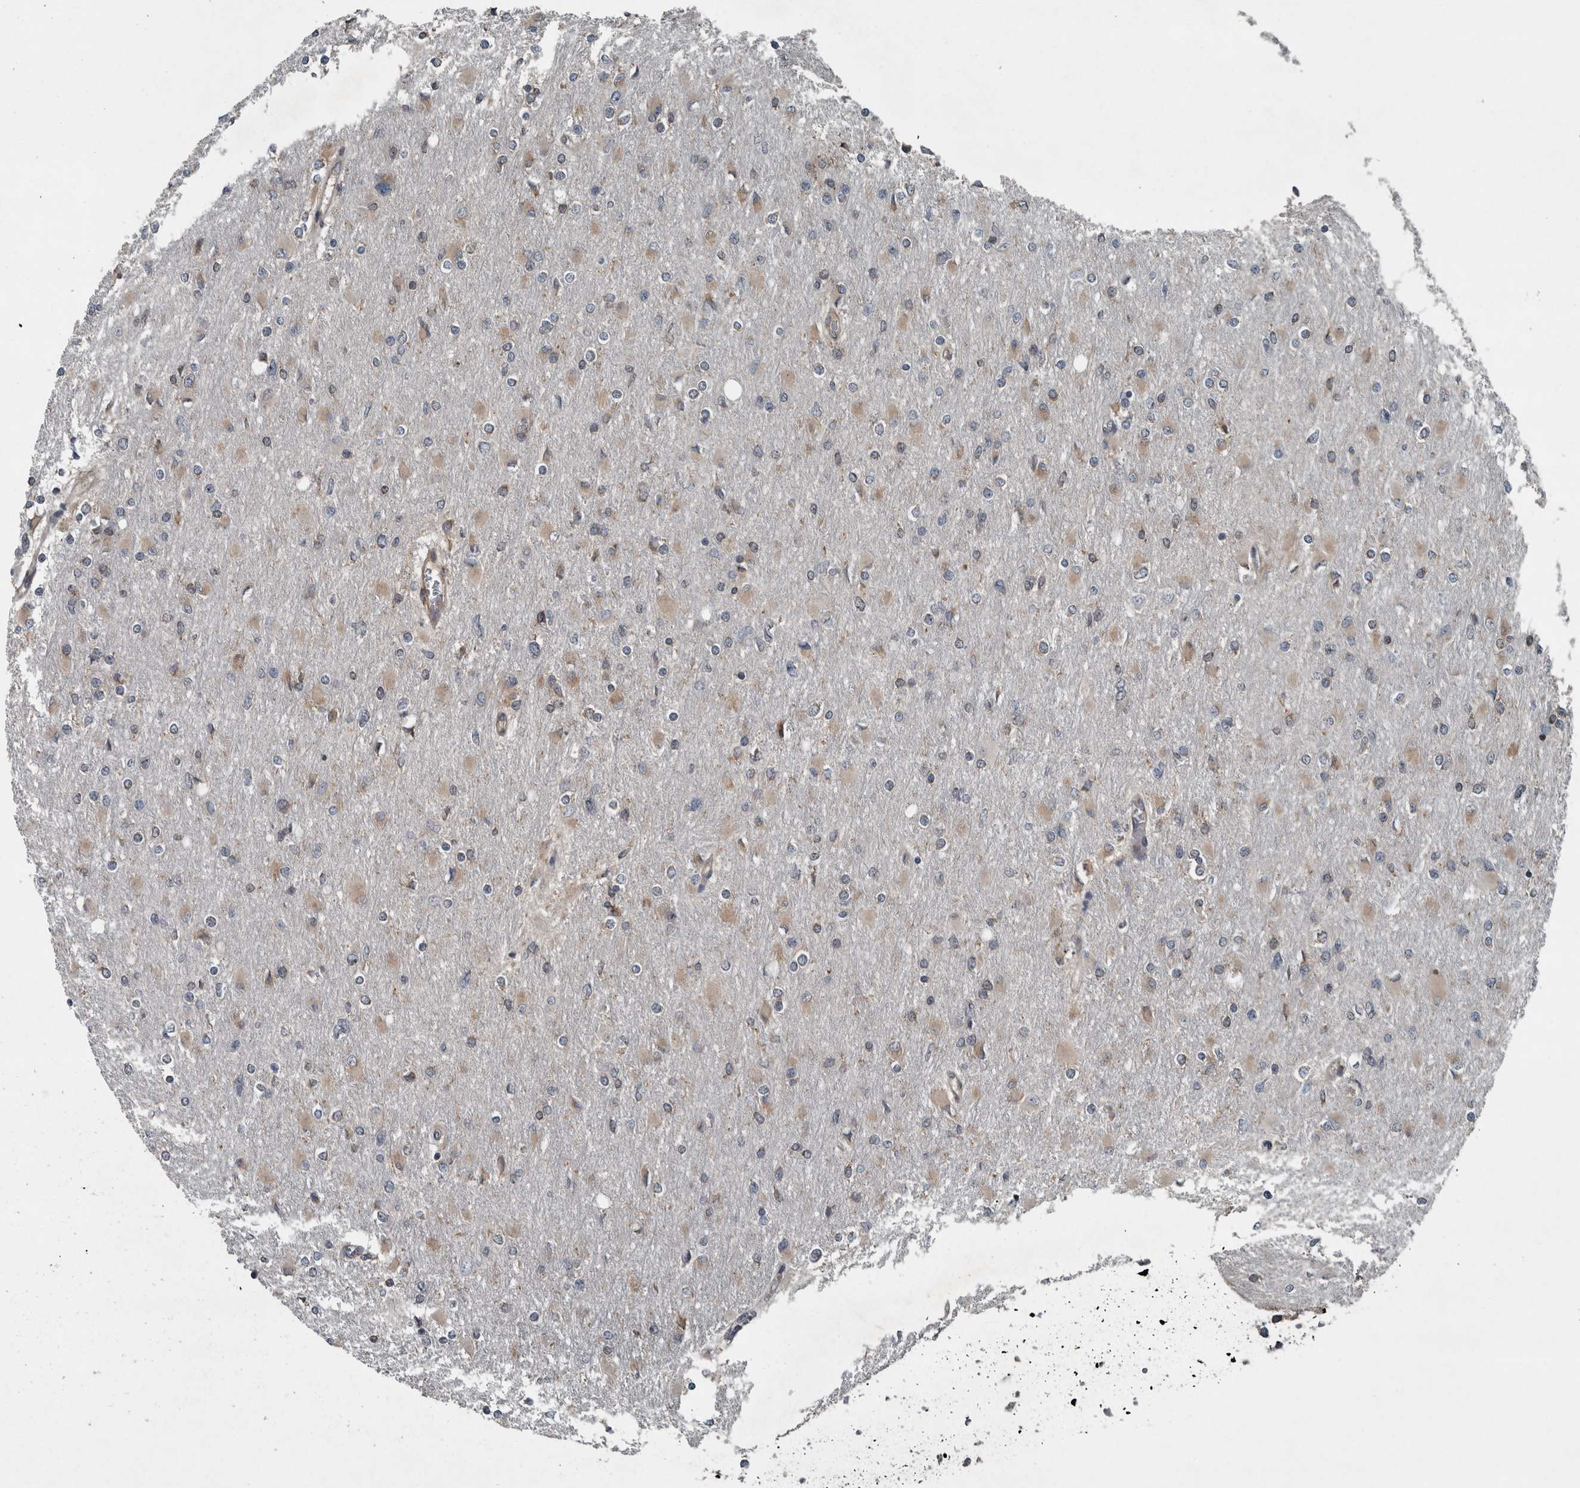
{"staining": {"intensity": "weak", "quantity": "25%-75%", "location": "cytoplasmic/membranous"}, "tissue": "glioma", "cell_type": "Tumor cells", "image_type": "cancer", "snomed": [{"axis": "morphology", "description": "Glioma, malignant, High grade"}, {"axis": "topography", "description": "Cerebral cortex"}], "caption": "High-grade glioma (malignant) stained with a brown dye shows weak cytoplasmic/membranous positive staining in about 25%-75% of tumor cells.", "gene": "EXOC8", "patient": {"sex": "female", "age": 36}}